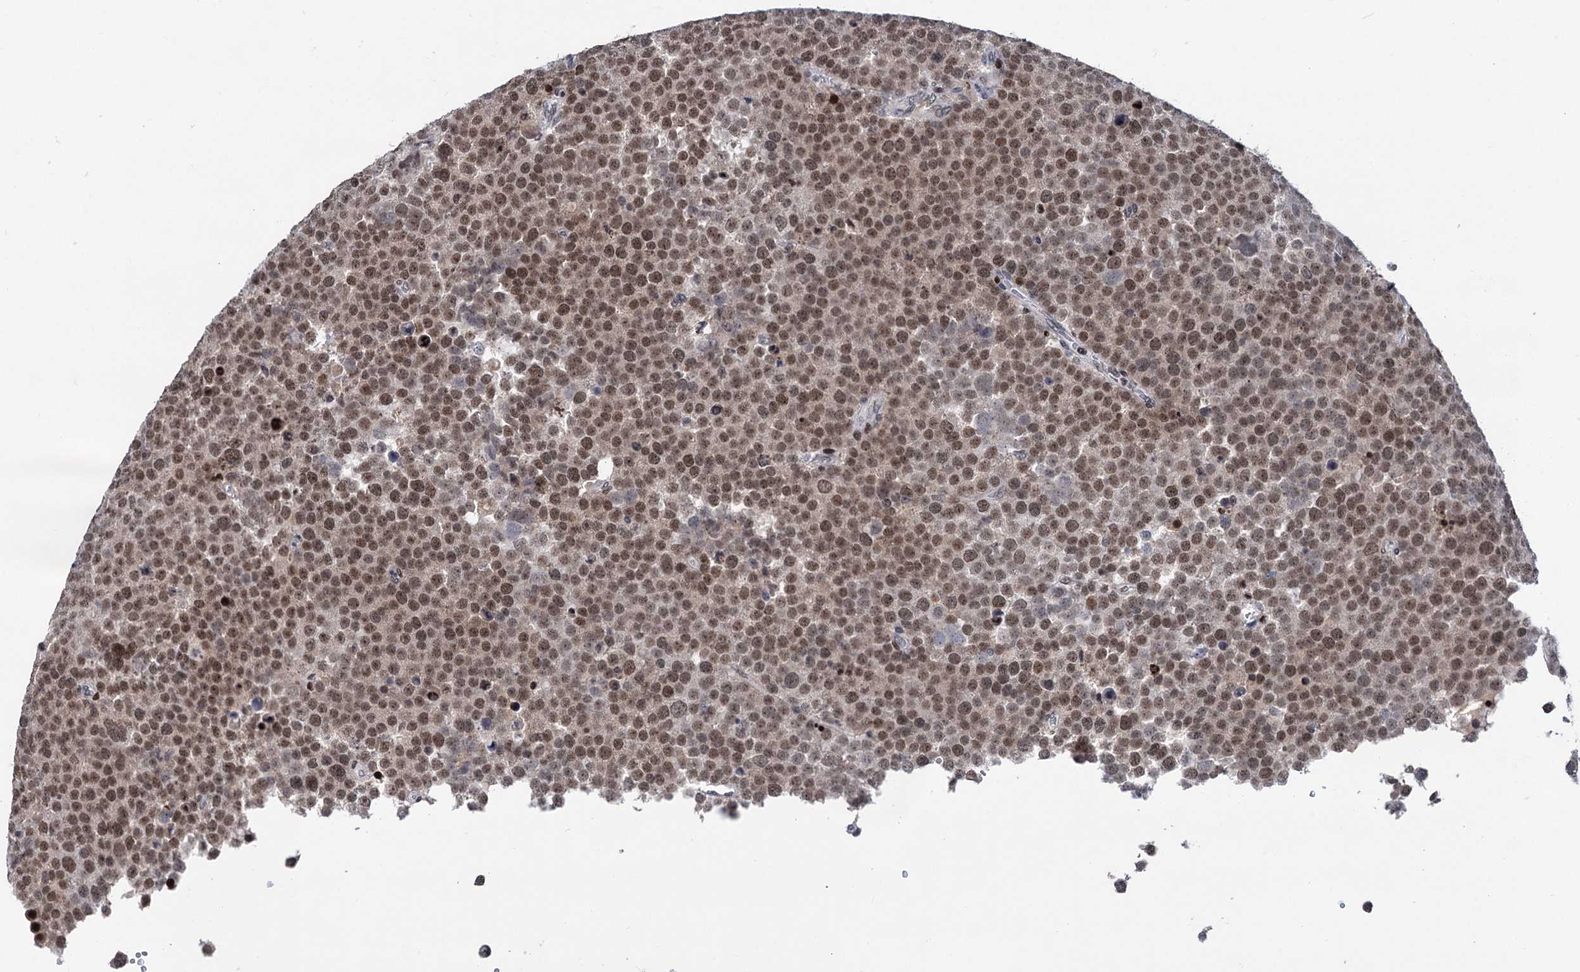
{"staining": {"intensity": "moderate", "quantity": ">75%", "location": "nuclear"}, "tissue": "testis cancer", "cell_type": "Tumor cells", "image_type": "cancer", "snomed": [{"axis": "morphology", "description": "Seminoma, NOS"}, {"axis": "topography", "description": "Testis"}], "caption": "High-power microscopy captured an IHC histopathology image of testis seminoma, revealing moderate nuclear positivity in about >75% of tumor cells. The staining is performed using DAB brown chromogen to label protein expression. The nuclei are counter-stained blue using hematoxylin.", "gene": "ZCCHC10", "patient": {"sex": "male", "age": 71}}